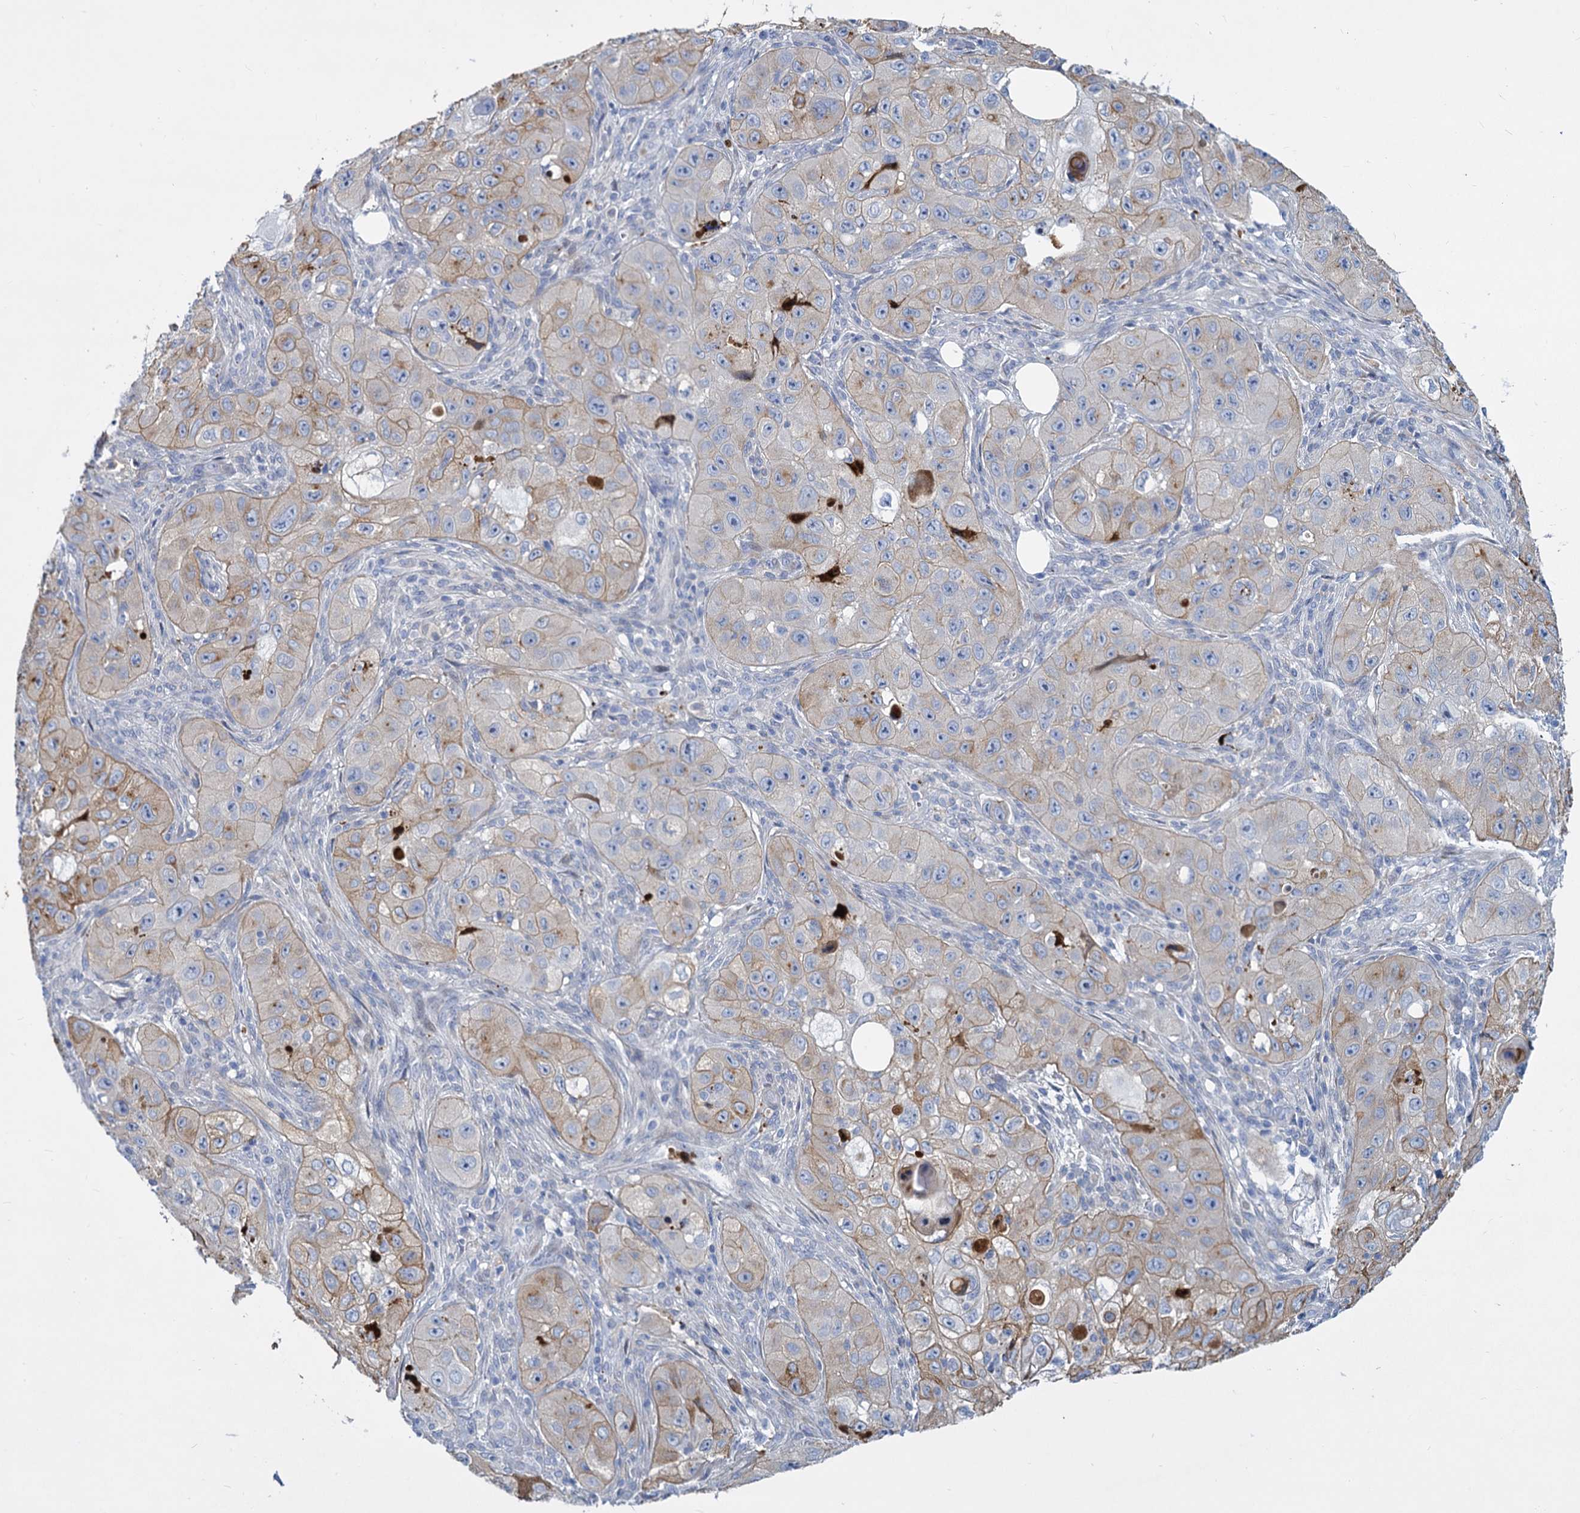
{"staining": {"intensity": "moderate", "quantity": "25%-75%", "location": "cytoplasmic/membranous"}, "tissue": "skin cancer", "cell_type": "Tumor cells", "image_type": "cancer", "snomed": [{"axis": "morphology", "description": "Squamous cell carcinoma, NOS"}, {"axis": "topography", "description": "Skin"}, {"axis": "topography", "description": "Subcutis"}], "caption": "An image of human squamous cell carcinoma (skin) stained for a protein shows moderate cytoplasmic/membranous brown staining in tumor cells.", "gene": "TRIM77", "patient": {"sex": "male", "age": 73}}